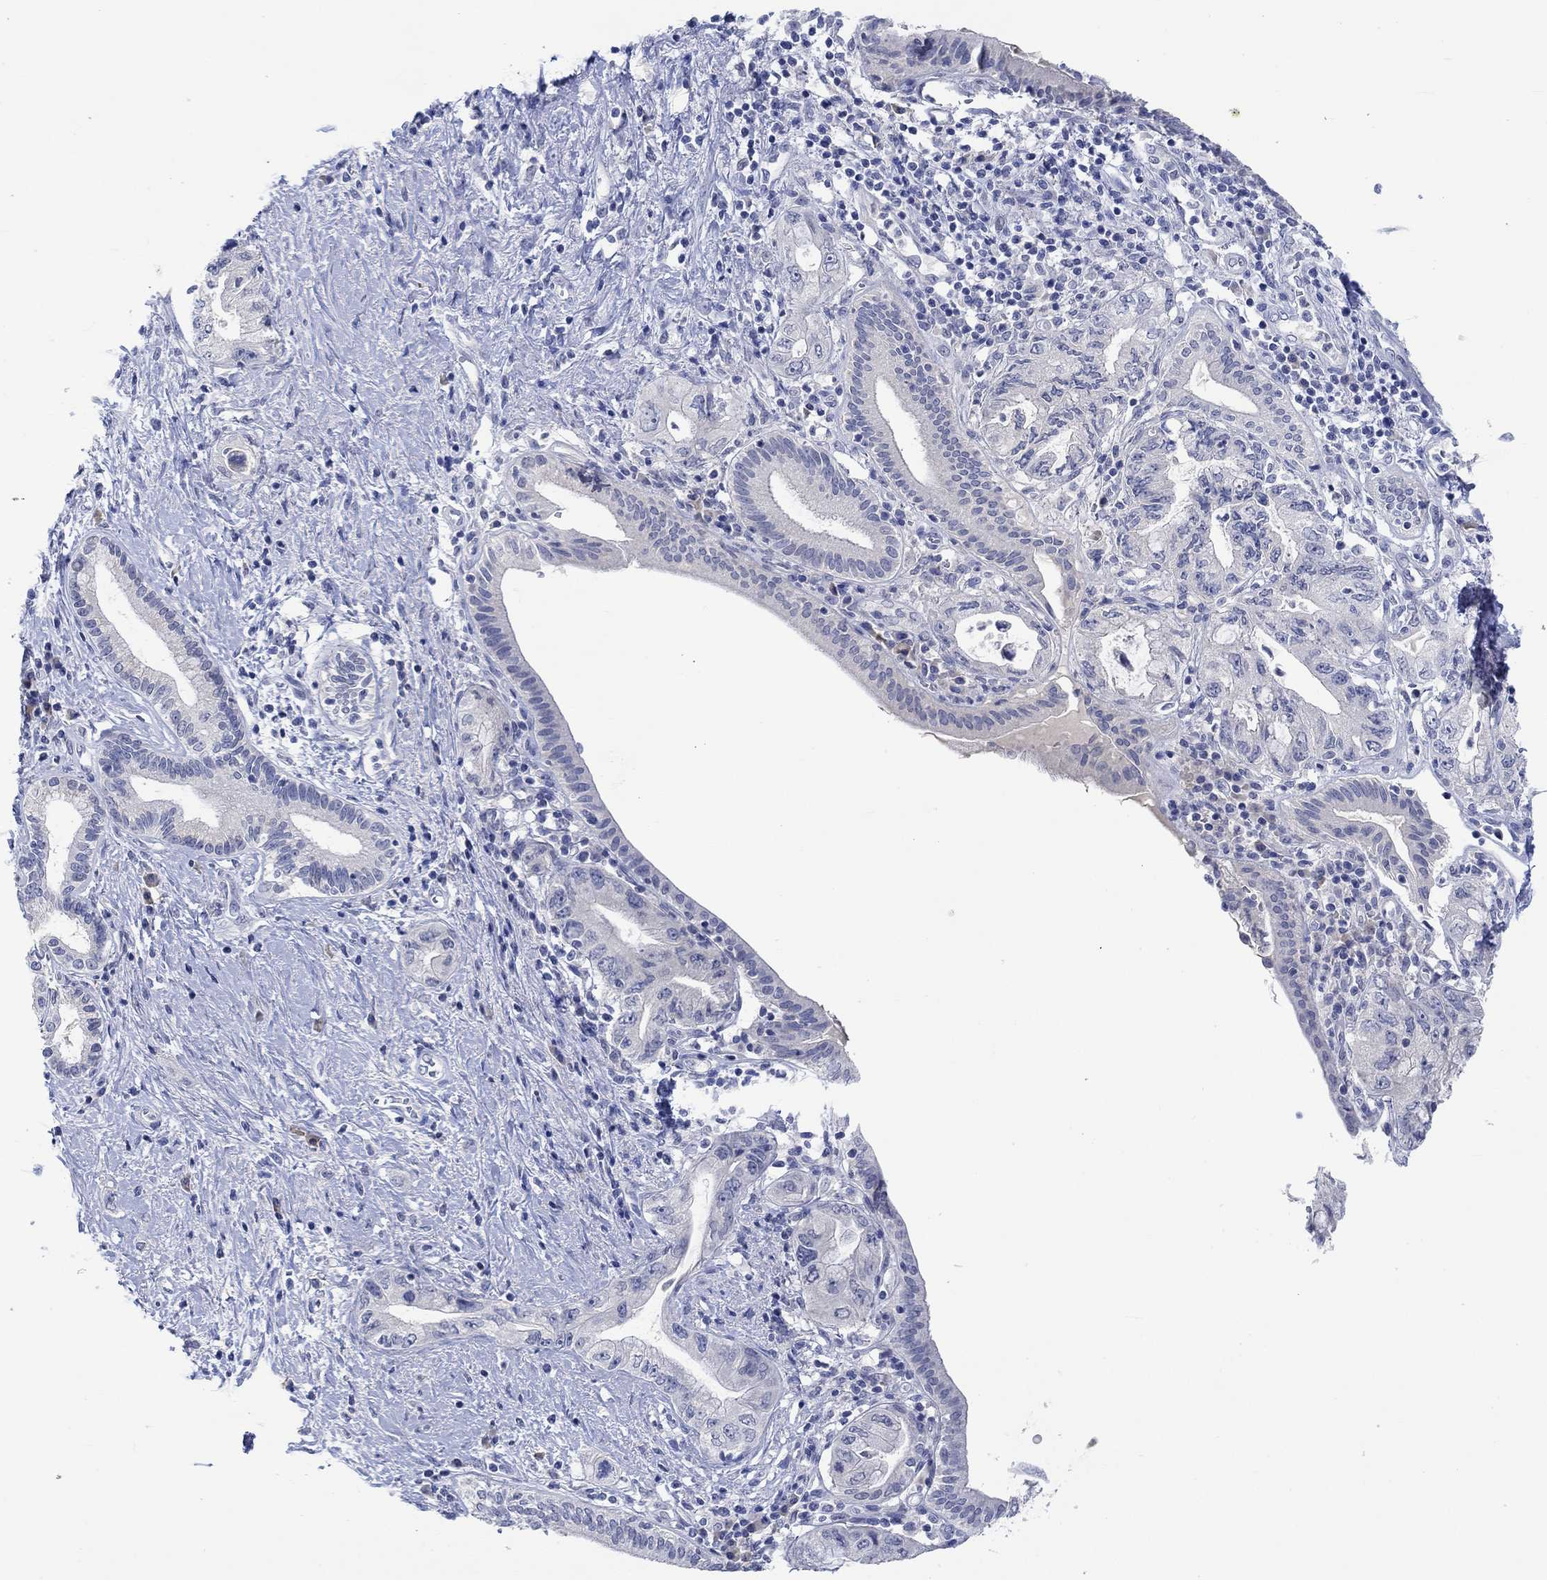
{"staining": {"intensity": "negative", "quantity": "none", "location": "none"}, "tissue": "pancreatic cancer", "cell_type": "Tumor cells", "image_type": "cancer", "snomed": [{"axis": "morphology", "description": "Adenocarcinoma, NOS"}, {"axis": "topography", "description": "Pancreas"}], "caption": "High magnification brightfield microscopy of pancreatic cancer stained with DAB (3,3'-diaminobenzidine) (brown) and counterstained with hematoxylin (blue): tumor cells show no significant staining. (DAB (3,3'-diaminobenzidine) immunohistochemistry (IHC) with hematoxylin counter stain).", "gene": "DLK1", "patient": {"sex": "female", "age": 73}}